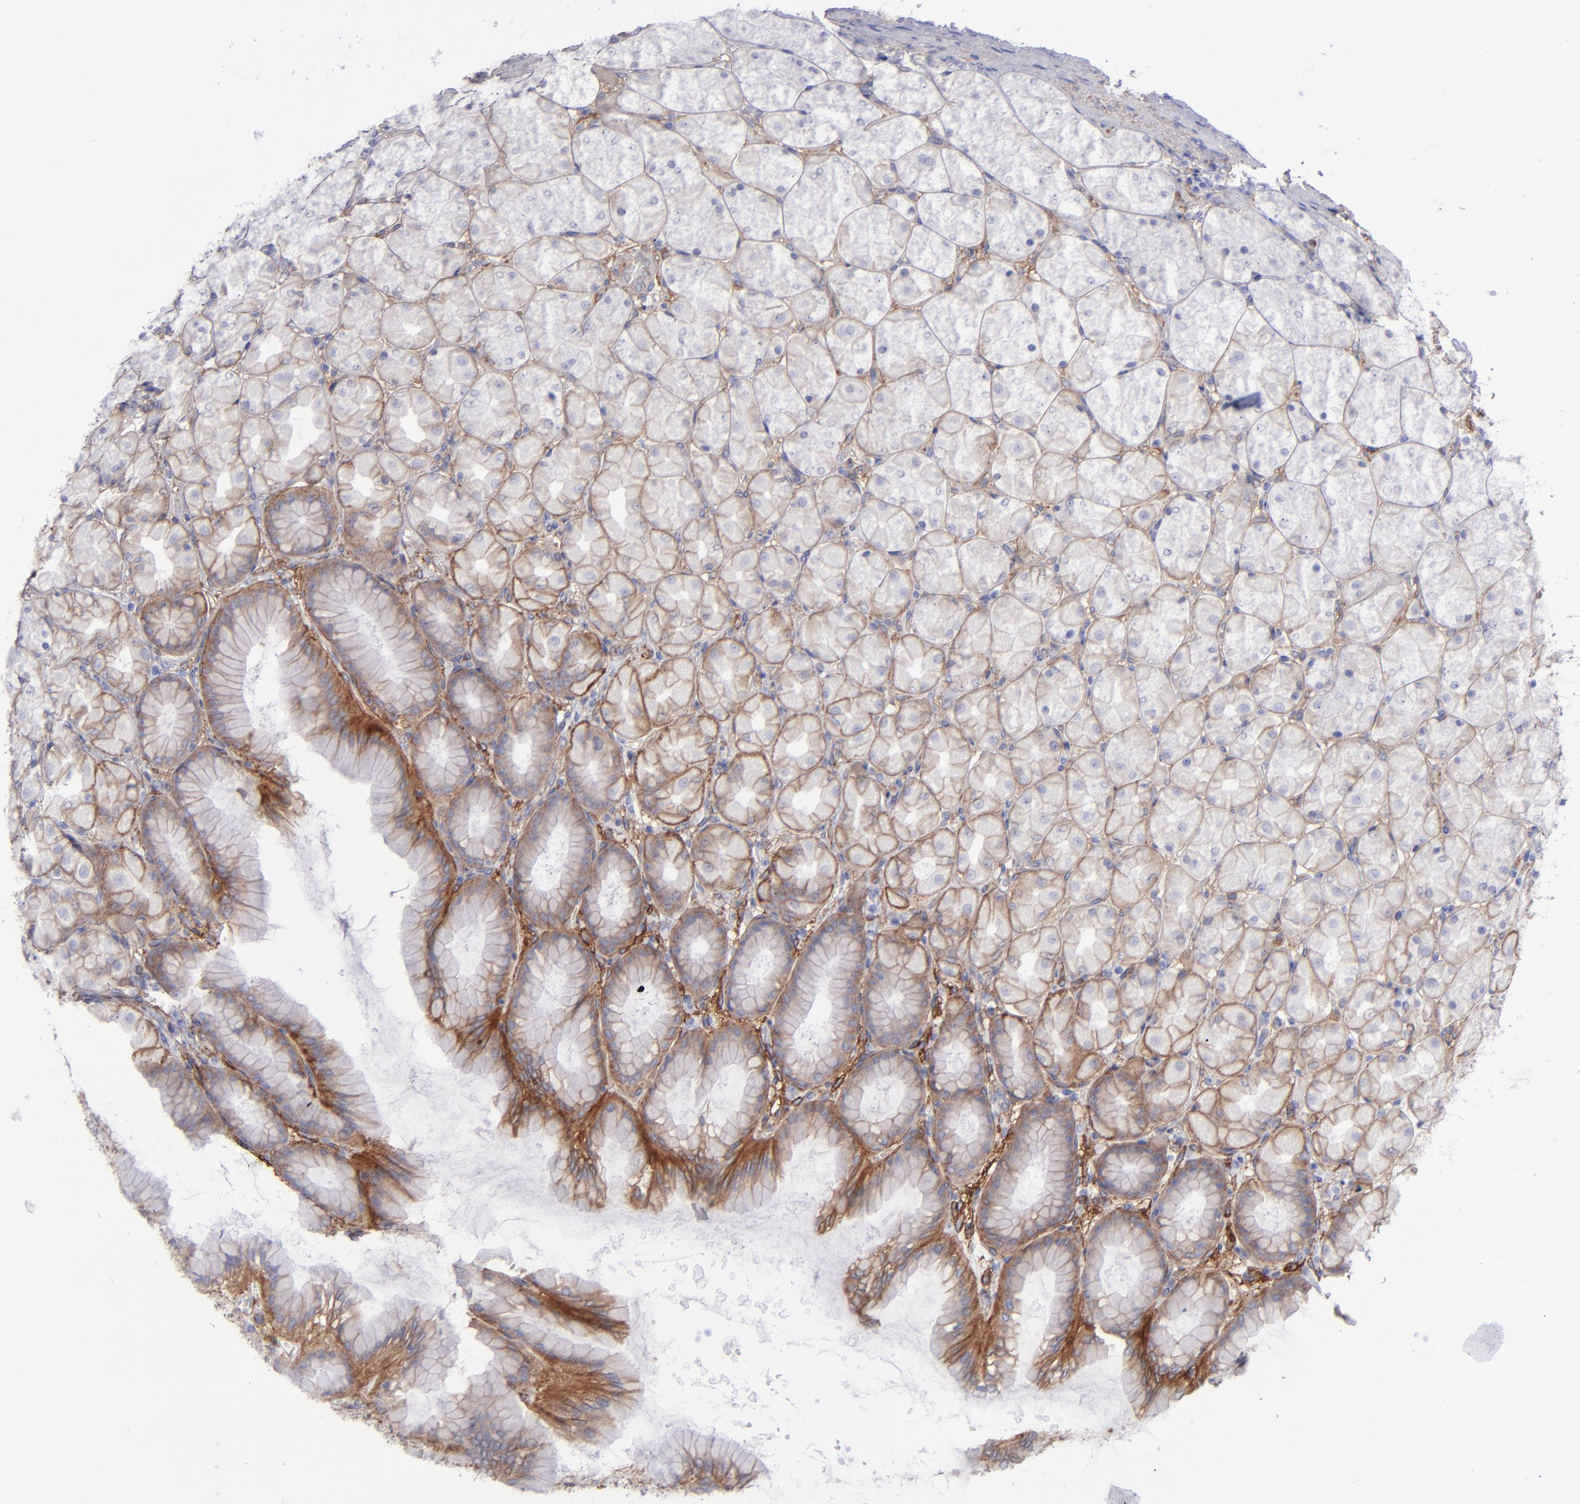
{"staining": {"intensity": "moderate", "quantity": "25%-75%", "location": "cytoplasmic/membranous"}, "tissue": "stomach", "cell_type": "Glandular cells", "image_type": "normal", "snomed": [{"axis": "morphology", "description": "Normal tissue, NOS"}, {"axis": "topography", "description": "Stomach, upper"}], "caption": "The histopathology image shows immunohistochemical staining of normal stomach. There is moderate cytoplasmic/membranous expression is identified in approximately 25%-75% of glandular cells. (DAB IHC with brightfield microscopy, high magnification).", "gene": "ITGAV", "patient": {"sex": "female", "age": 56}}